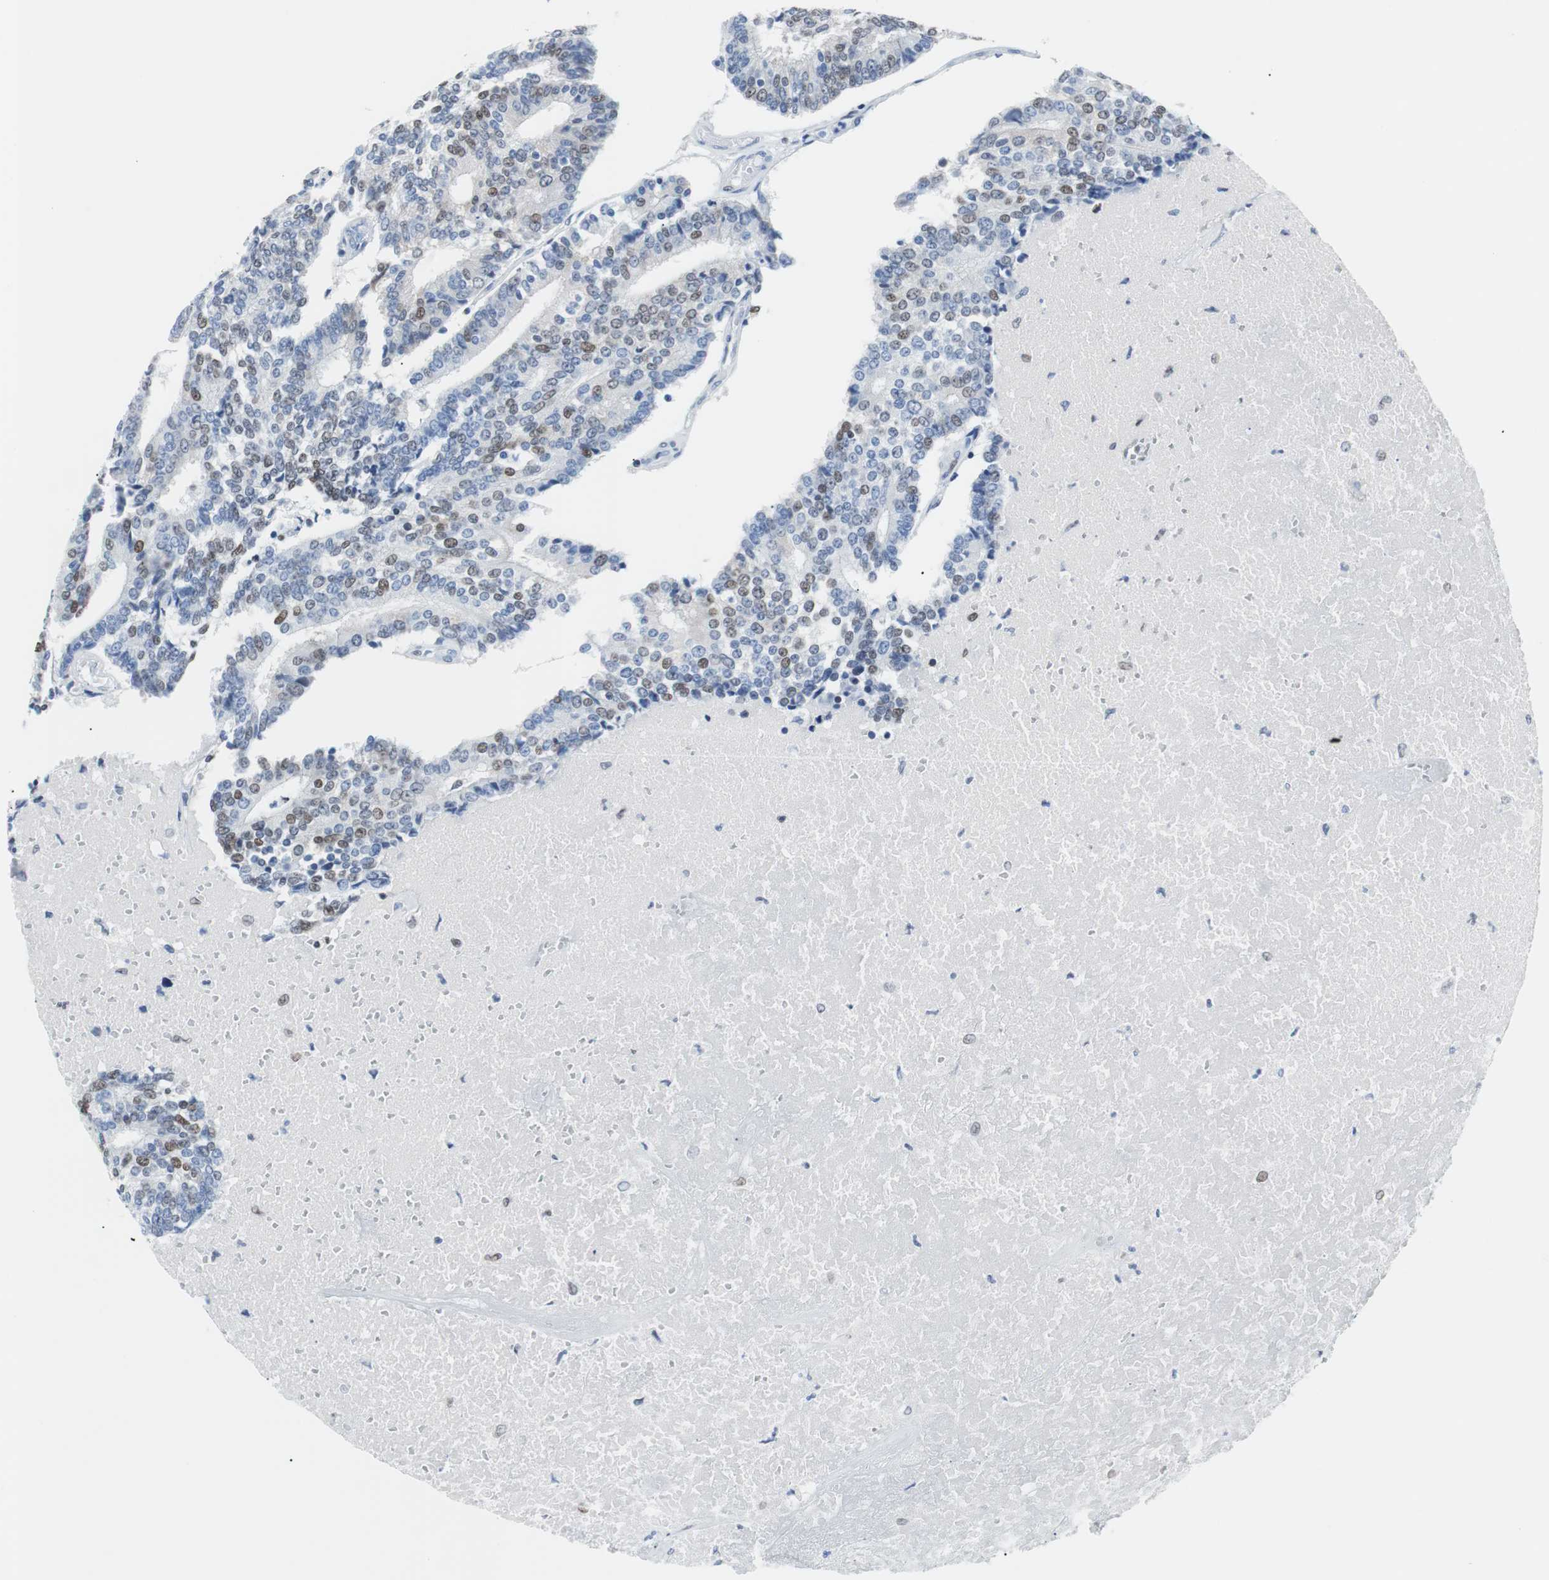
{"staining": {"intensity": "weak", "quantity": "25%-75%", "location": "nuclear"}, "tissue": "prostate cancer", "cell_type": "Tumor cells", "image_type": "cancer", "snomed": [{"axis": "morphology", "description": "Adenocarcinoma, High grade"}, {"axis": "topography", "description": "Prostate"}], "caption": "Immunohistochemical staining of prostate high-grade adenocarcinoma displays low levels of weak nuclear protein expression in about 25%-75% of tumor cells.", "gene": "JUN", "patient": {"sex": "male", "age": 55}}